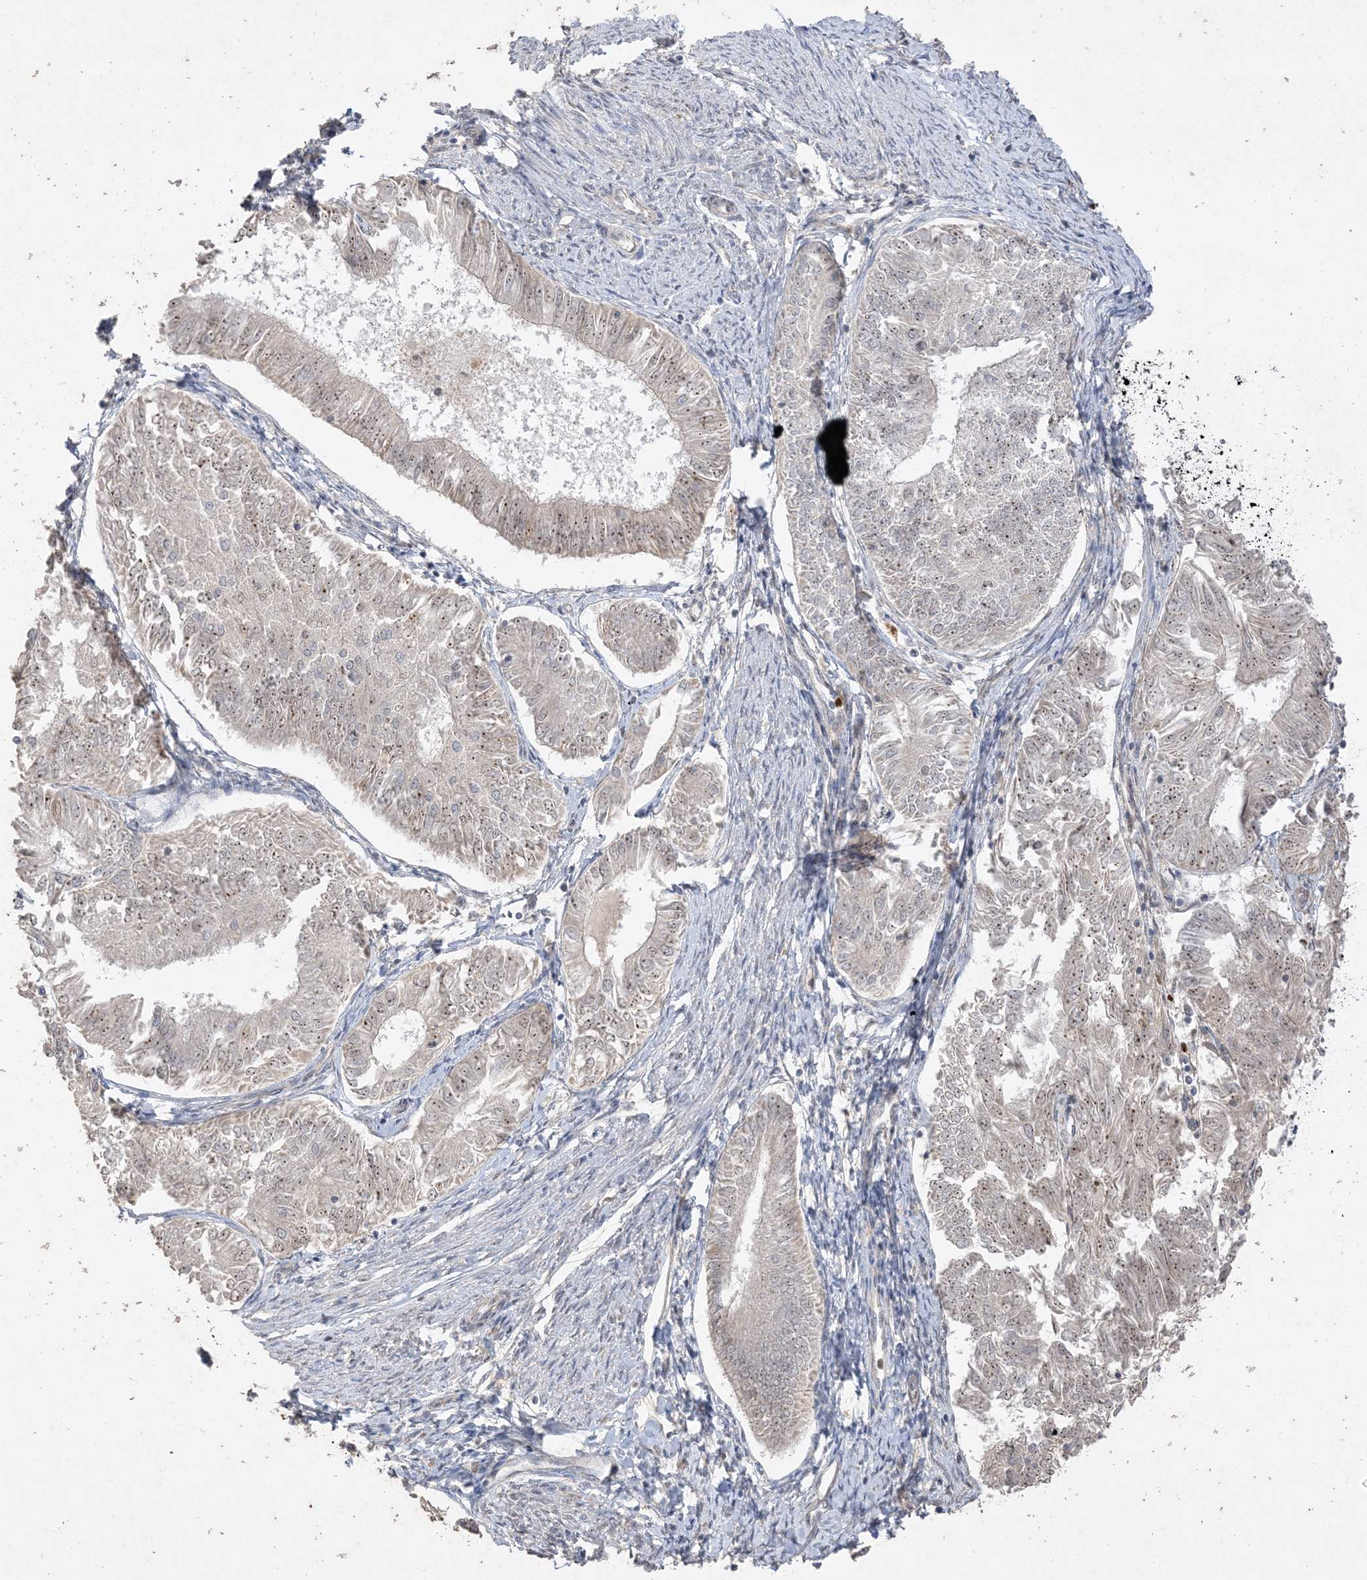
{"staining": {"intensity": "weak", "quantity": "25%-75%", "location": "nuclear"}, "tissue": "endometrial cancer", "cell_type": "Tumor cells", "image_type": "cancer", "snomed": [{"axis": "morphology", "description": "Adenocarcinoma, NOS"}, {"axis": "topography", "description": "Endometrium"}], "caption": "Endometrial adenocarcinoma stained for a protein demonstrates weak nuclear positivity in tumor cells.", "gene": "DDX18", "patient": {"sex": "female", "age": 58}}